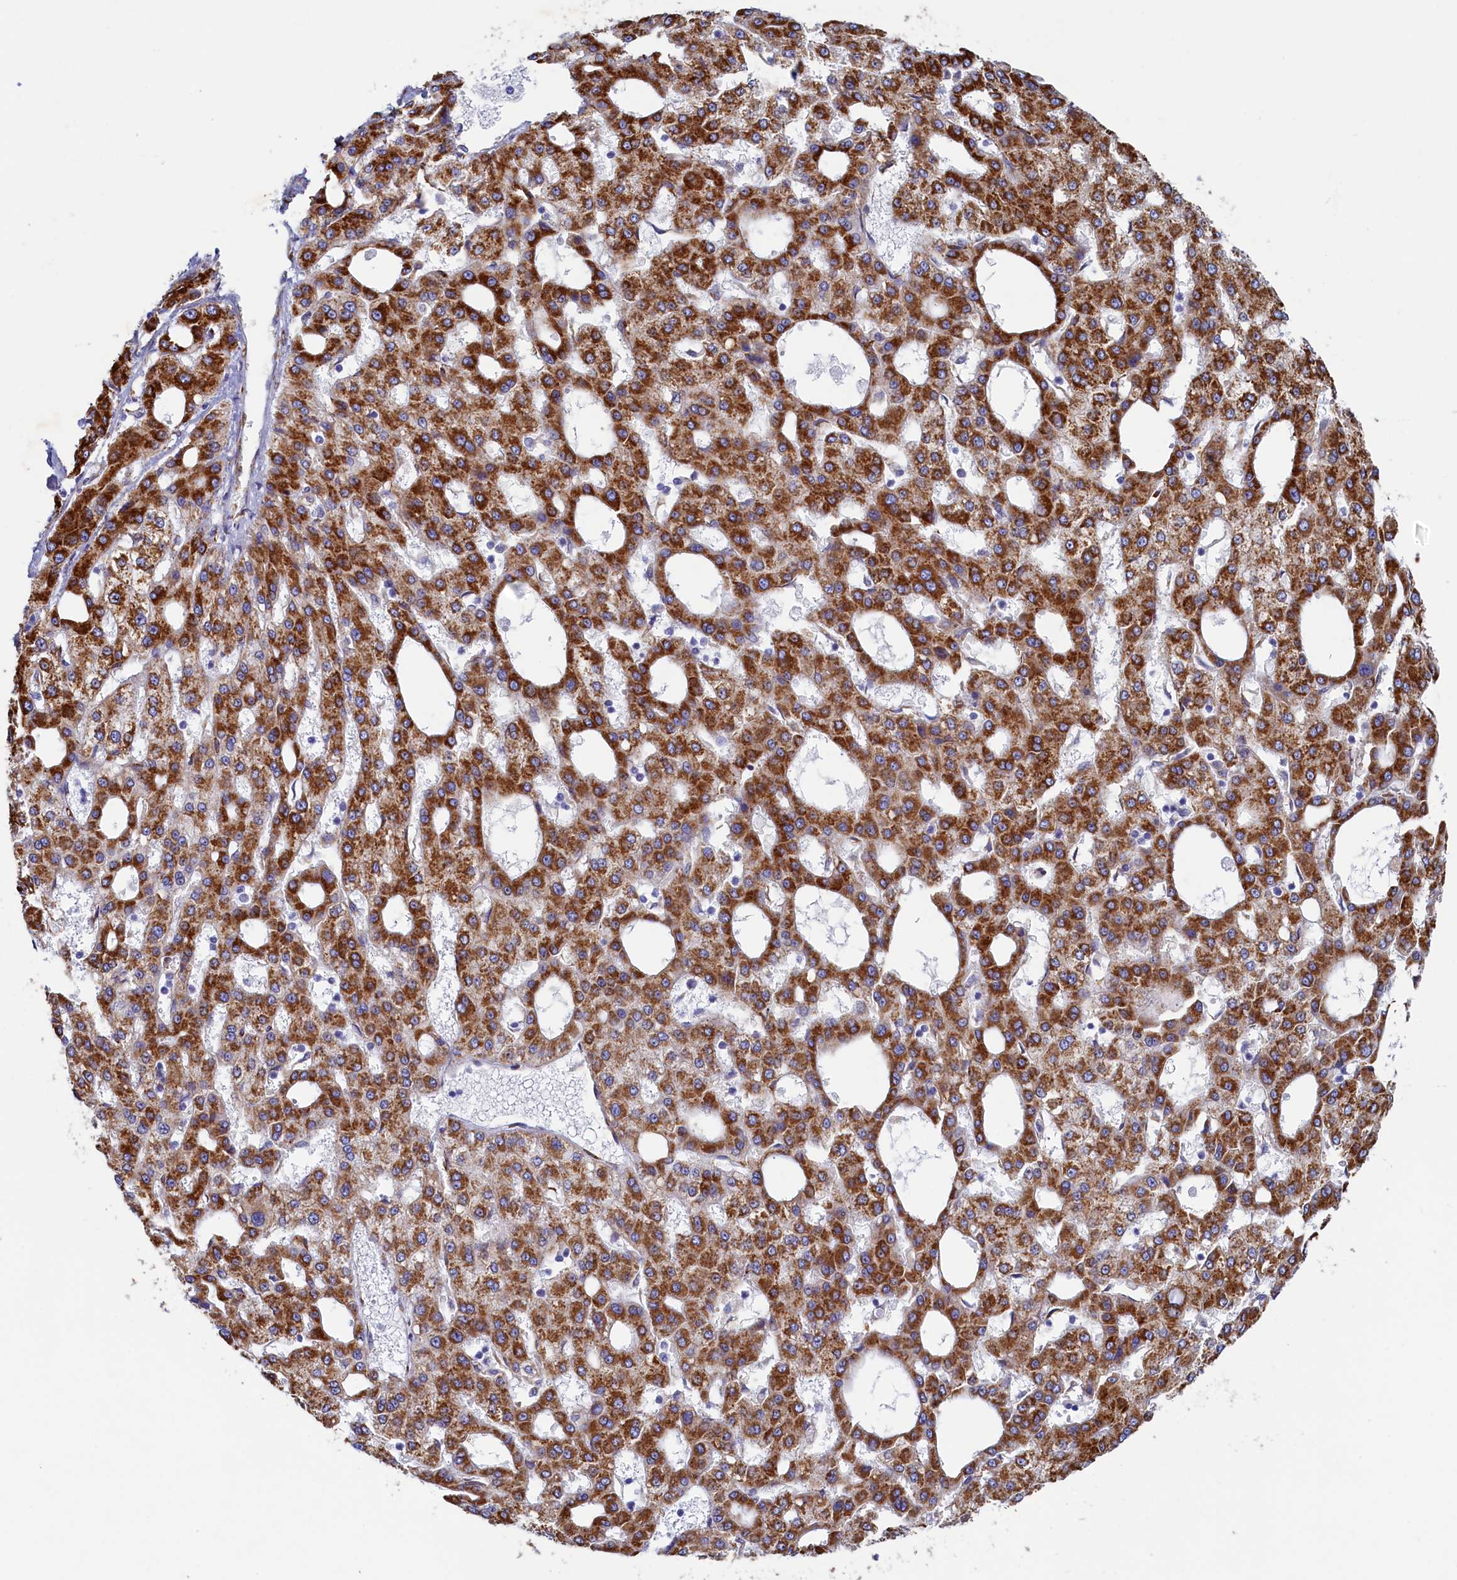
{"staining": {"intensity": "strong", "quantity": ">75%", "location": "cytoplasmic/membranous"}, "tissue": "liver cancer", "cell_type": "Tumor cells", "image_type": "cancer", "snomed": [{"axis": "morphology", "description": "Carcinoma, Hepatocellular, NOS"}, {"axis": "topography", "description": "Liver"}], "caption": "A micrograph showing strong cytoplasmic/membranous staining in about >75% of tumor cells in hepatocellular carcinoma (liver), as visualized by brown immunohistochemical staining.", "gene": "TMEM18", "patient": {"sex": "male", "age": 47}}